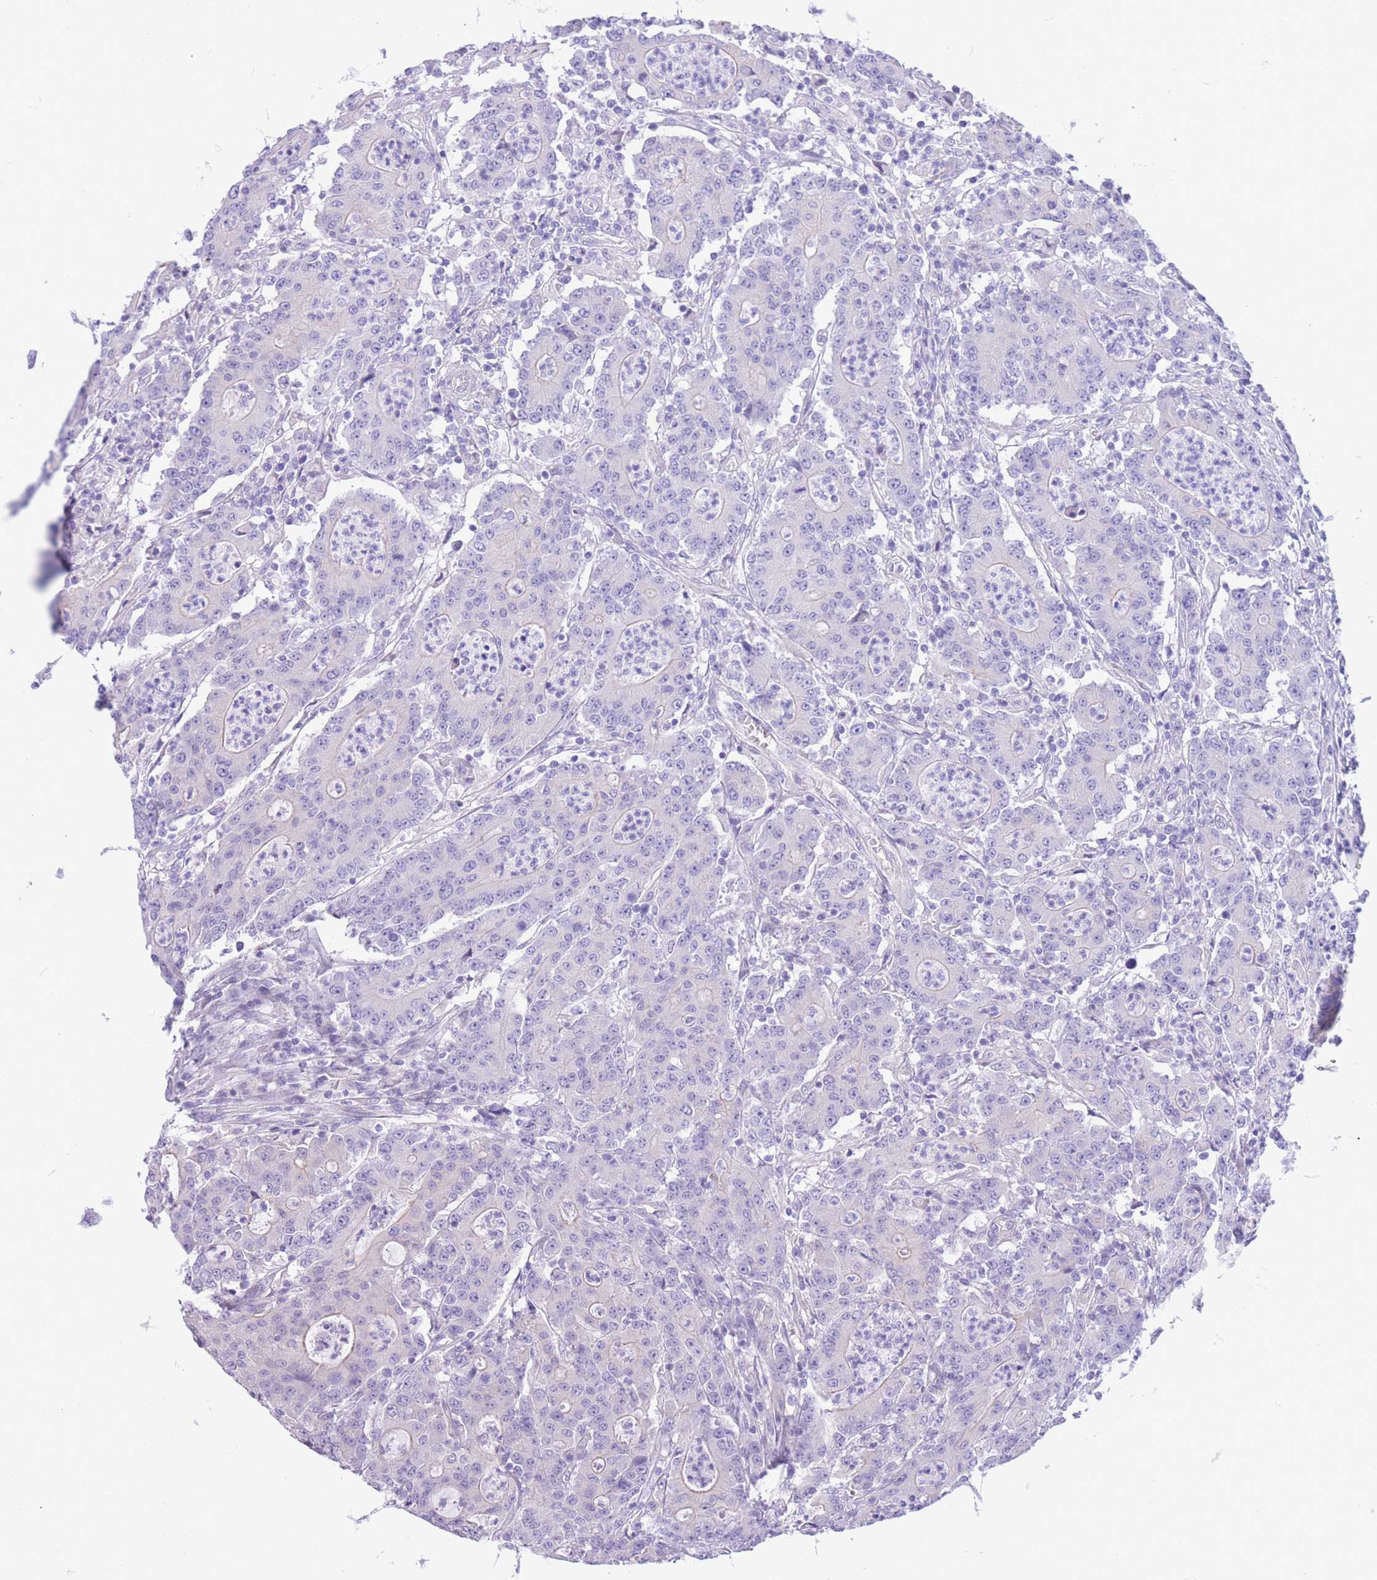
{"staining": {"intensity": "negative", "quantity": "none", "location": "none"}, "tissue": "colorectal cancer", "cell_type": "Tumor cells", "image_type": "cancer", "snomed": [{"axis": "morphology", "description": "Adenocarcinoma, NOS"}, {"axis": "topography", "description": "Colon"}], "caption": "There is no significant positivity in tumor cells of colorectal cancer (adenocarcinoma).", "gene": "ZNF311", "patient": {"sex": "male", "age": 83}}